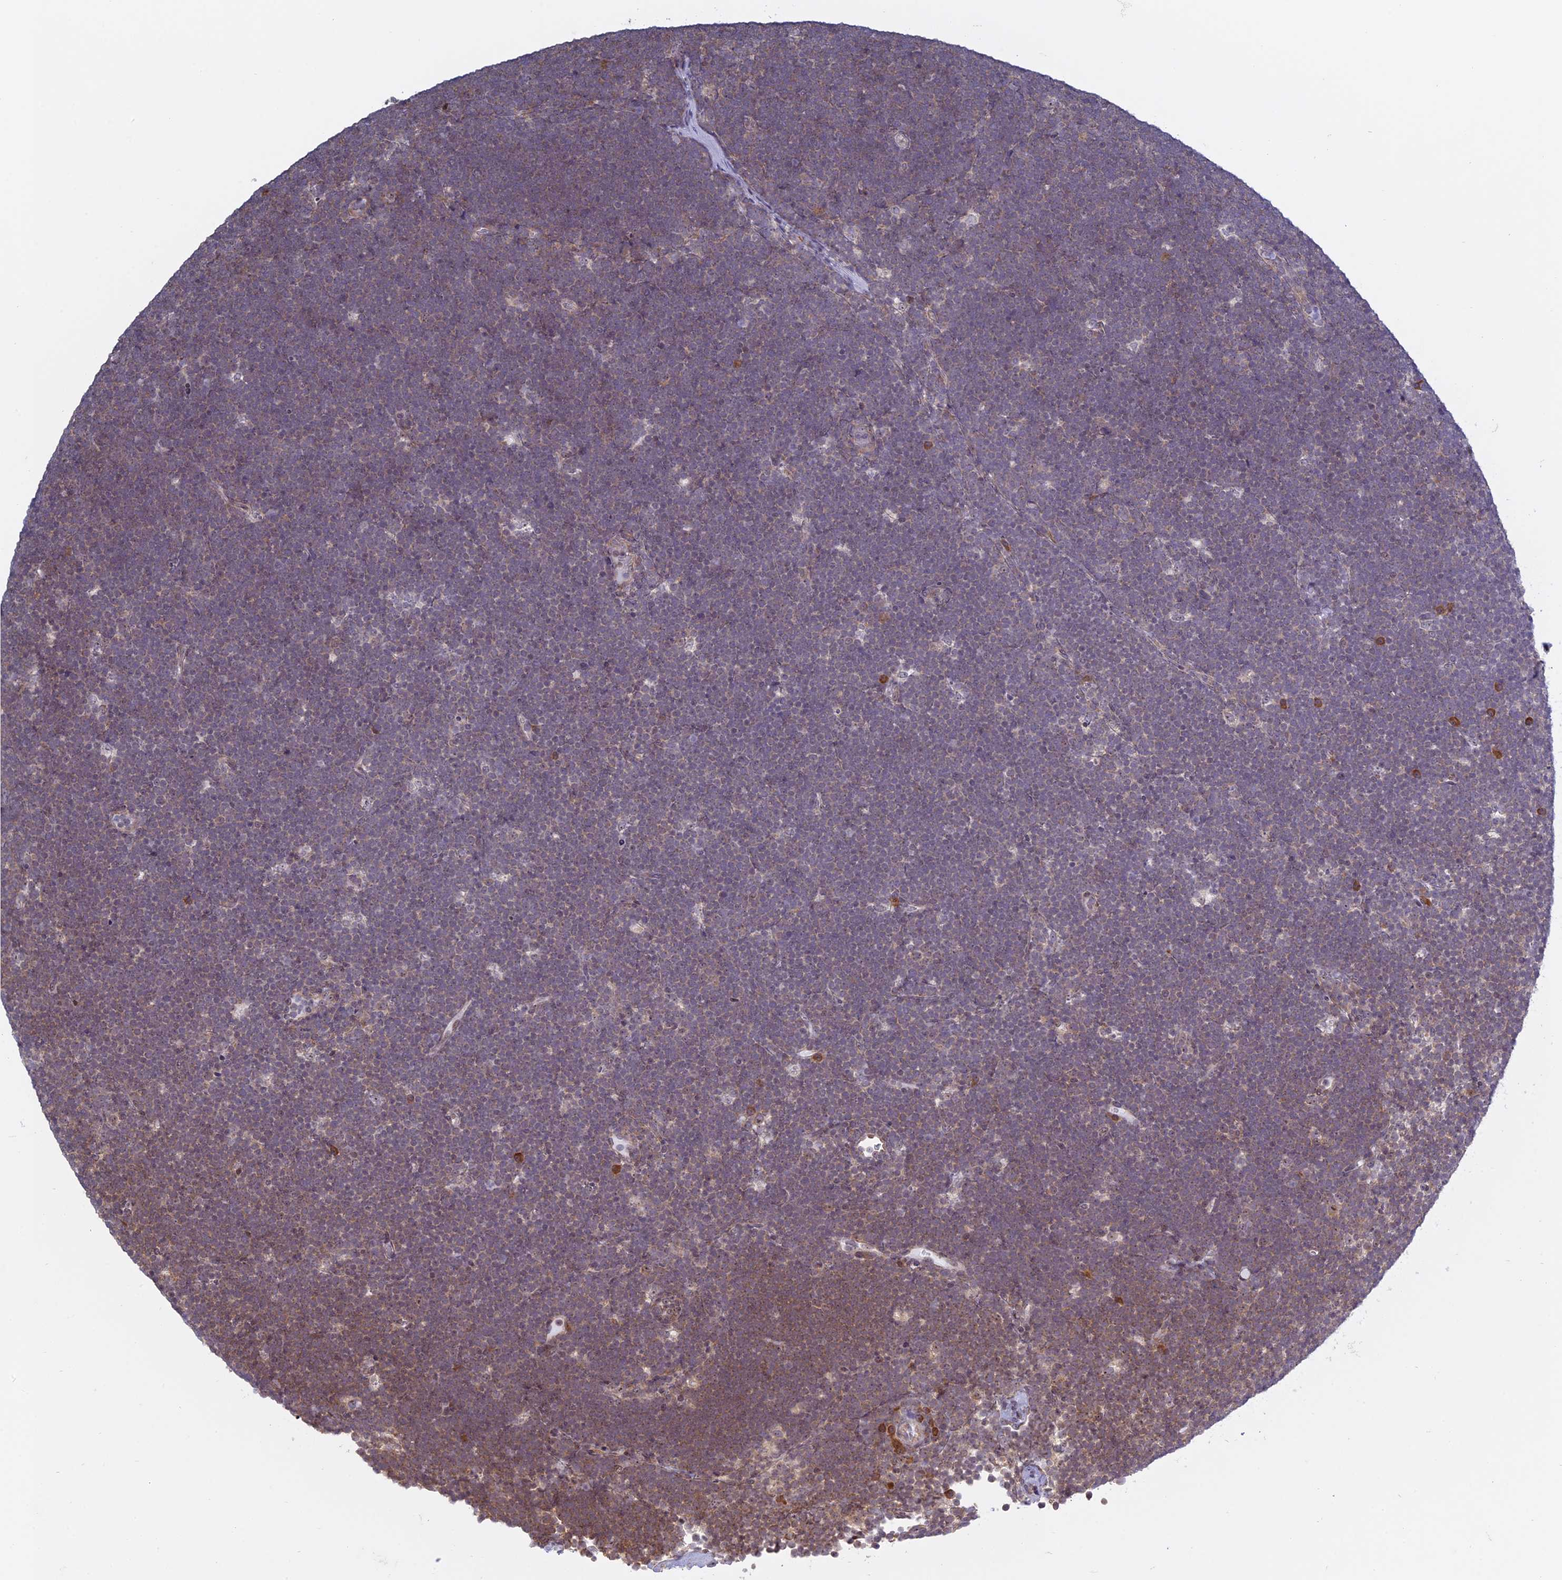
{"staining": {"intensity": "weak", "quantity": "<25%", "location": "nuclear"}, "tissue": "lymphoma", "cell_type": "Tumor cells", "image_type": "cancer", "snomed": [{"axis": "morphology", "description": "Malignant lymphoma, non-Hodgkin's type, High grade"}, {"axis": "topography", "description": "Lymph node"}], "caption": "Immunohistochemical staining of human malignant lymphoma, non-Hodgkin's type (high-grade) reveals no significant expression in tumor cells.", "gene": "RPS19BP1", "patient": {"sex": "male", "age": 13}}